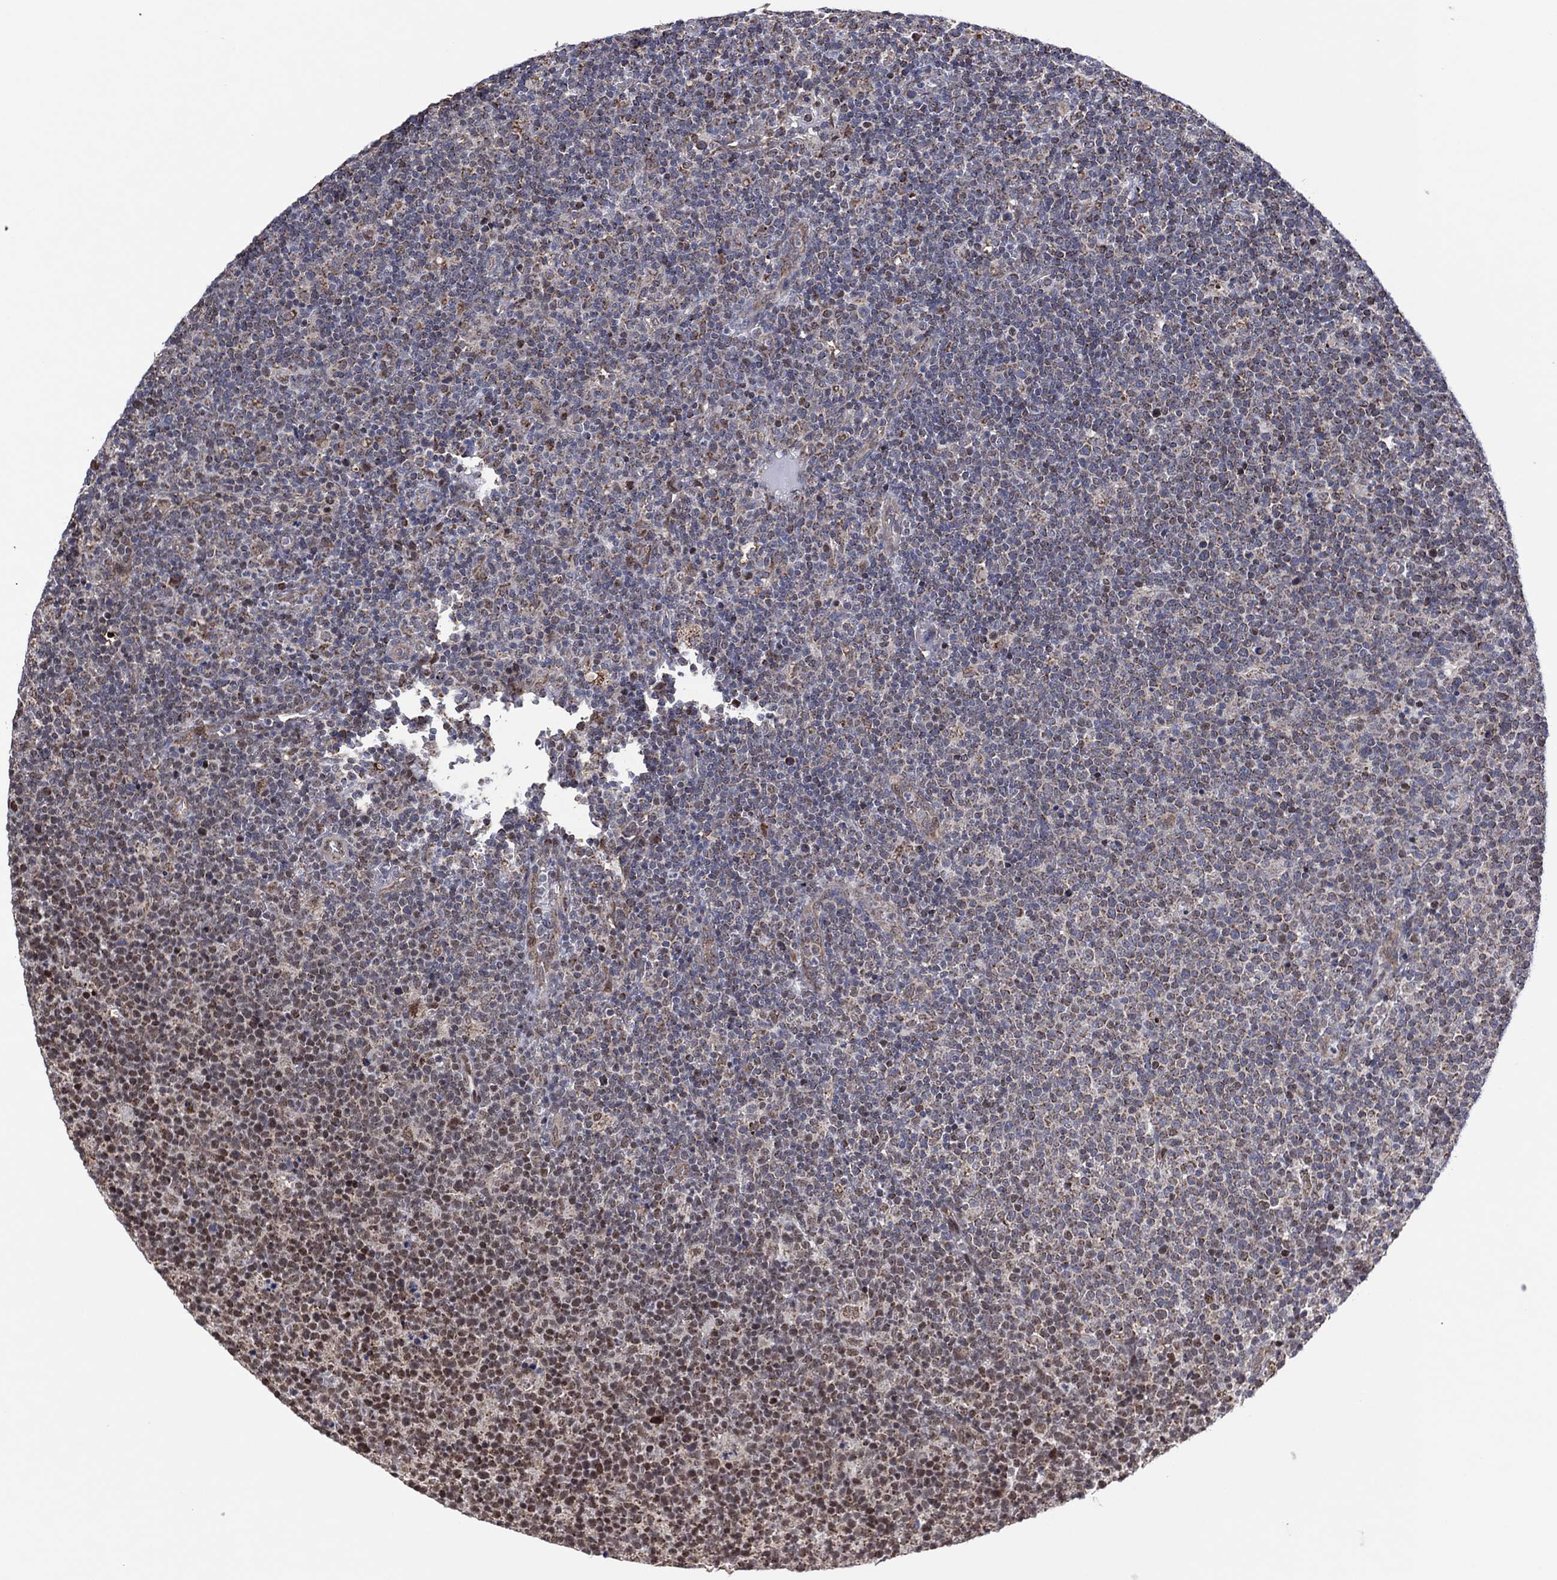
{"staining": {"intensity": "weak", "quantity": "<25%", "location": "nuclear"}, "tissue": "lymphoma", "cell_type": "Tumor cells", "image_type": "cancer", "snomed": [{"axis": "morphology", "description": "Malignant lymphoma, non-Hodgkin's type, High grade"}, {"axis": "topography", "description": "Lymph node"}], "caption": "The image reveals no staining of tumor cells in lymphoma.", "gene": "PIDD1", "patient": {"sex": "male", "age": 61}}